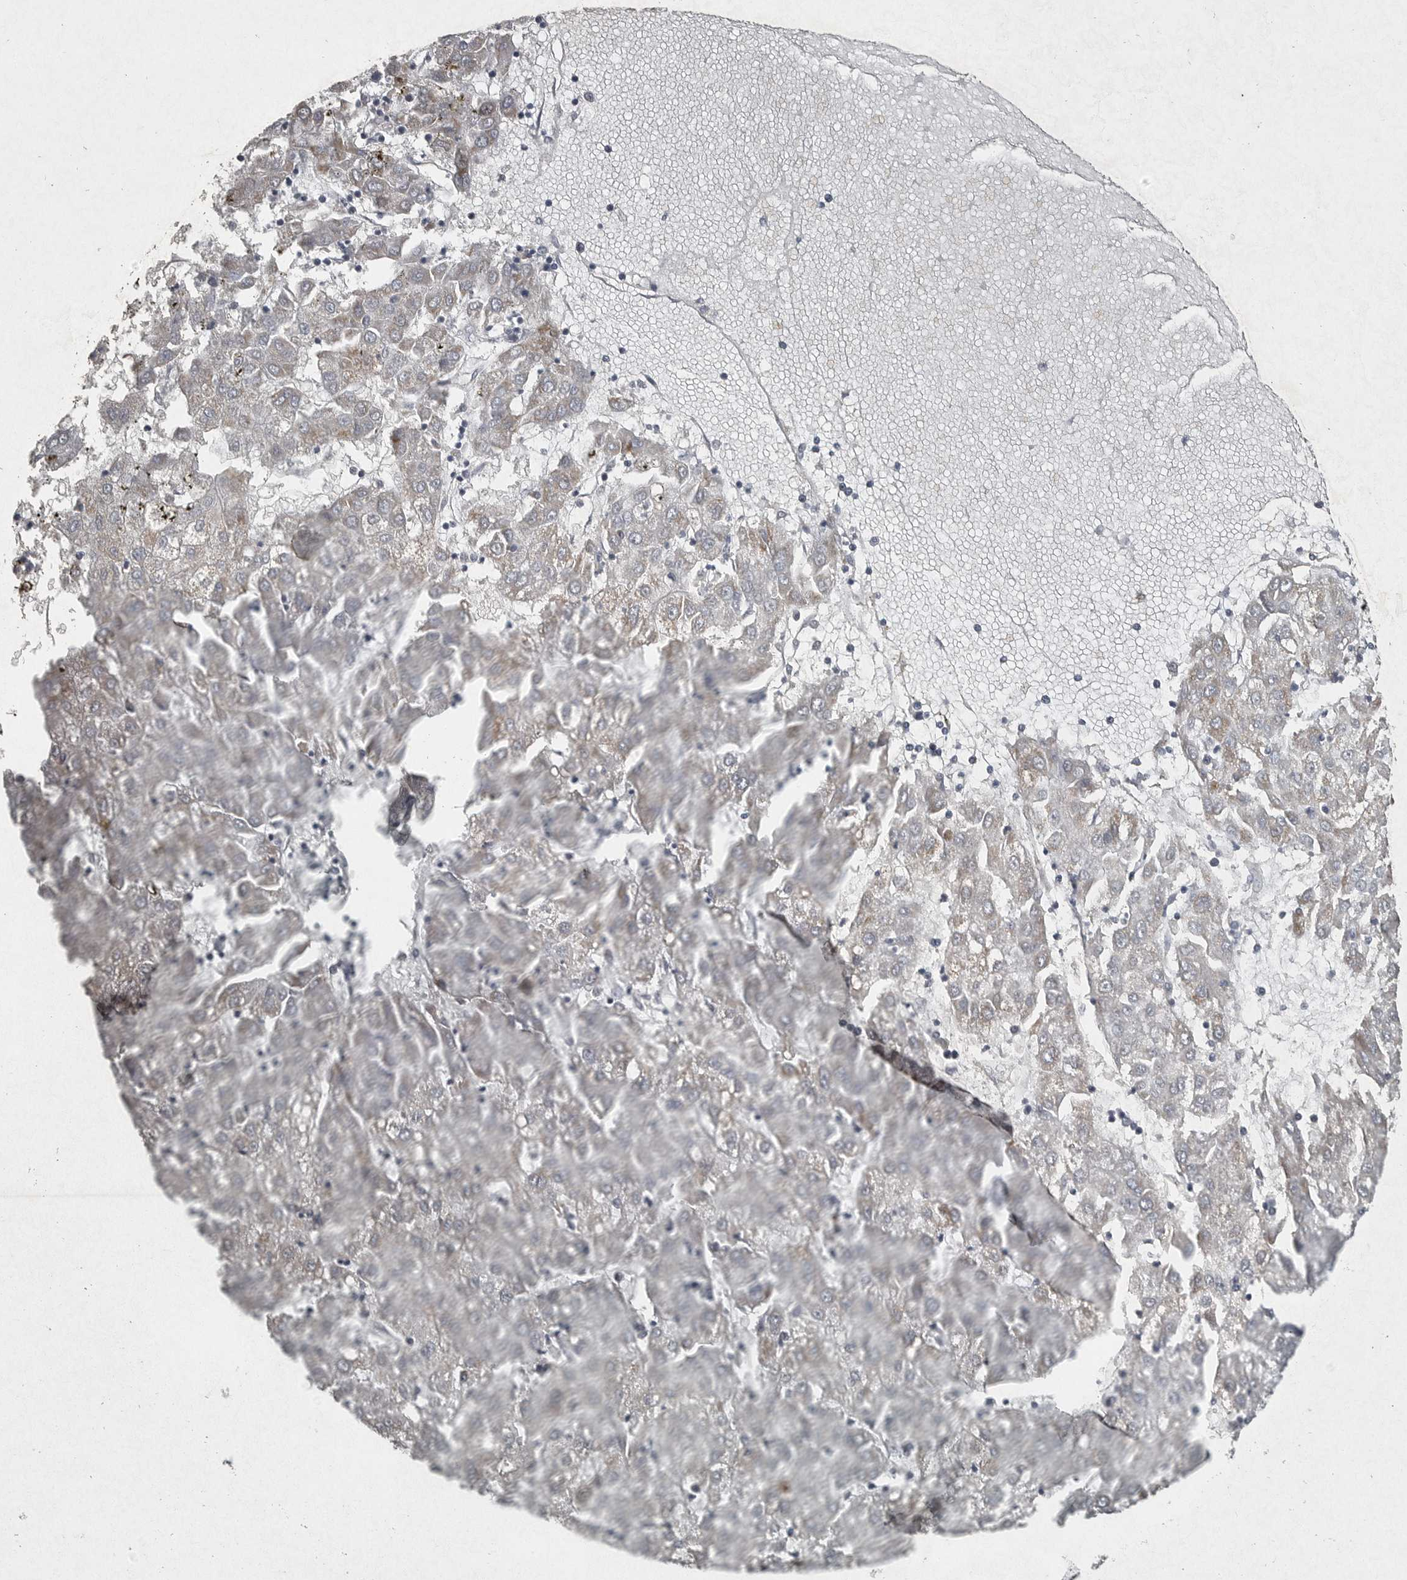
{"staining": {"intensity": "weak", "quantity": "<25%", "location": "cytoplasmic/membranous"}, "tissue": "liver cancer", "cell_type": "Tumor cells", "image_type": "cancer", "snomed": [{"axis": "morphology", "description": "Carcinoma, Hepatocellular, NOS"}, {"axis": "topography", "description": "Liver"}], "caption": "A high-resolution histopathology image shows IHC staining of liver hepatocellular carcinoma, which exhibits no significant staining in tumor cells.", "gene": "PHF13", "patient": {"sex": "male", "age": 72}}